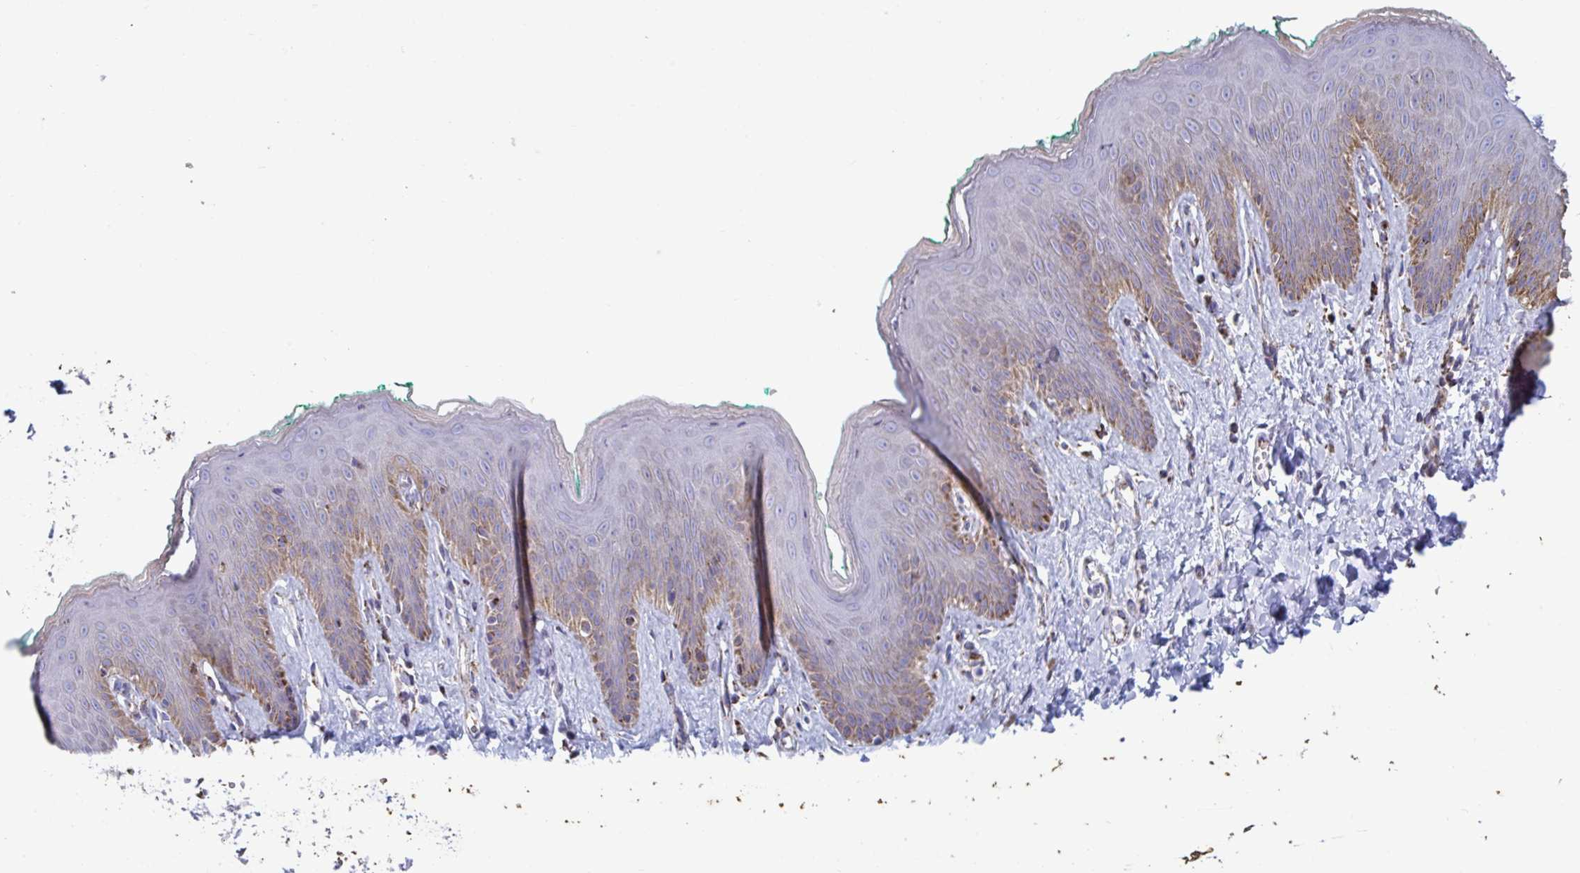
{"staining": {"intensity": "moderate", "quantity": "25%-75%", "location": "cytoplasmic/membranous"}, "tissue": "skin", "cell_type": "Epidermal cells", "image_type": "normal", "snomed": [{"axis": "morphology", "description": "Normal tissue, NOS"}, {"axis": "topography", "description": "Vulva"}, {"axis": "topography", "description": "Peripheral nerve tissue"}], "caption": "Immunohistochemical staining of unremarkable human skin exhibits 25%-75% levels of moderate cytoplasmic/membranous protein positivity in approximately 25%-75% of epidermal cells.", "gene": "BCAT2", "patient": {"sex": "female", "age": 66}}